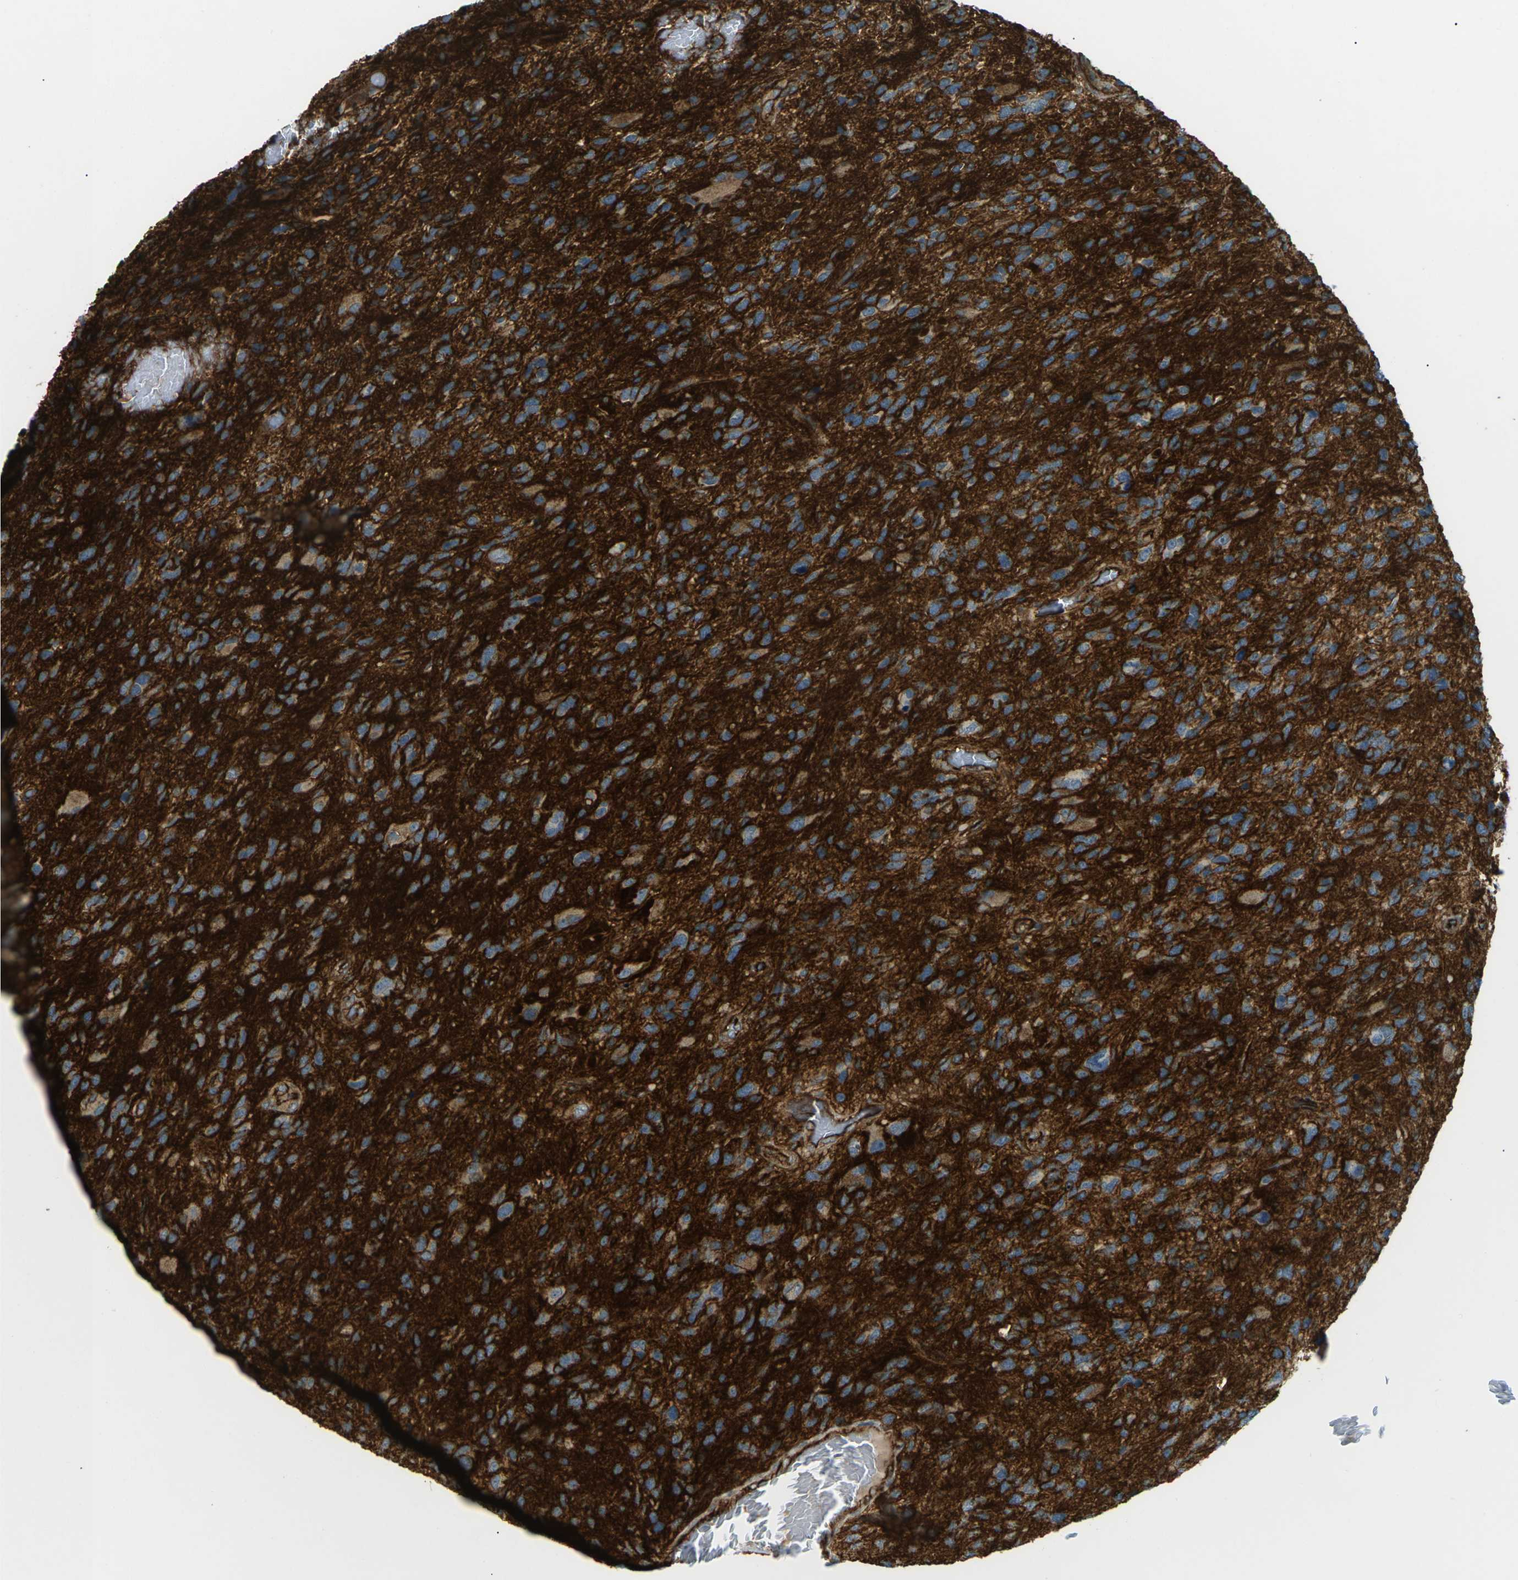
{"staining": {"intensity": "strong", "quantity": ">75%", "location": "cytoplasmic/membranous"}, "tissue": "glioma", "cell_type": "Tumor cells", "image_type": "cancer", "snomed": [{"axis": "morphology", "description": "Glioma, malignant, High grade"}, {"axis": "topography", "description": "Brain"}], "caption": "IHC image of human malignant glioma (high-grade) stained for a protein (brown), which demonstrates high levels of strong cytoplasmic/membranous staining in about >75% of tumor cells.", "gene": "S1PR1", "patient": {"sex": "female", "age": 58}}